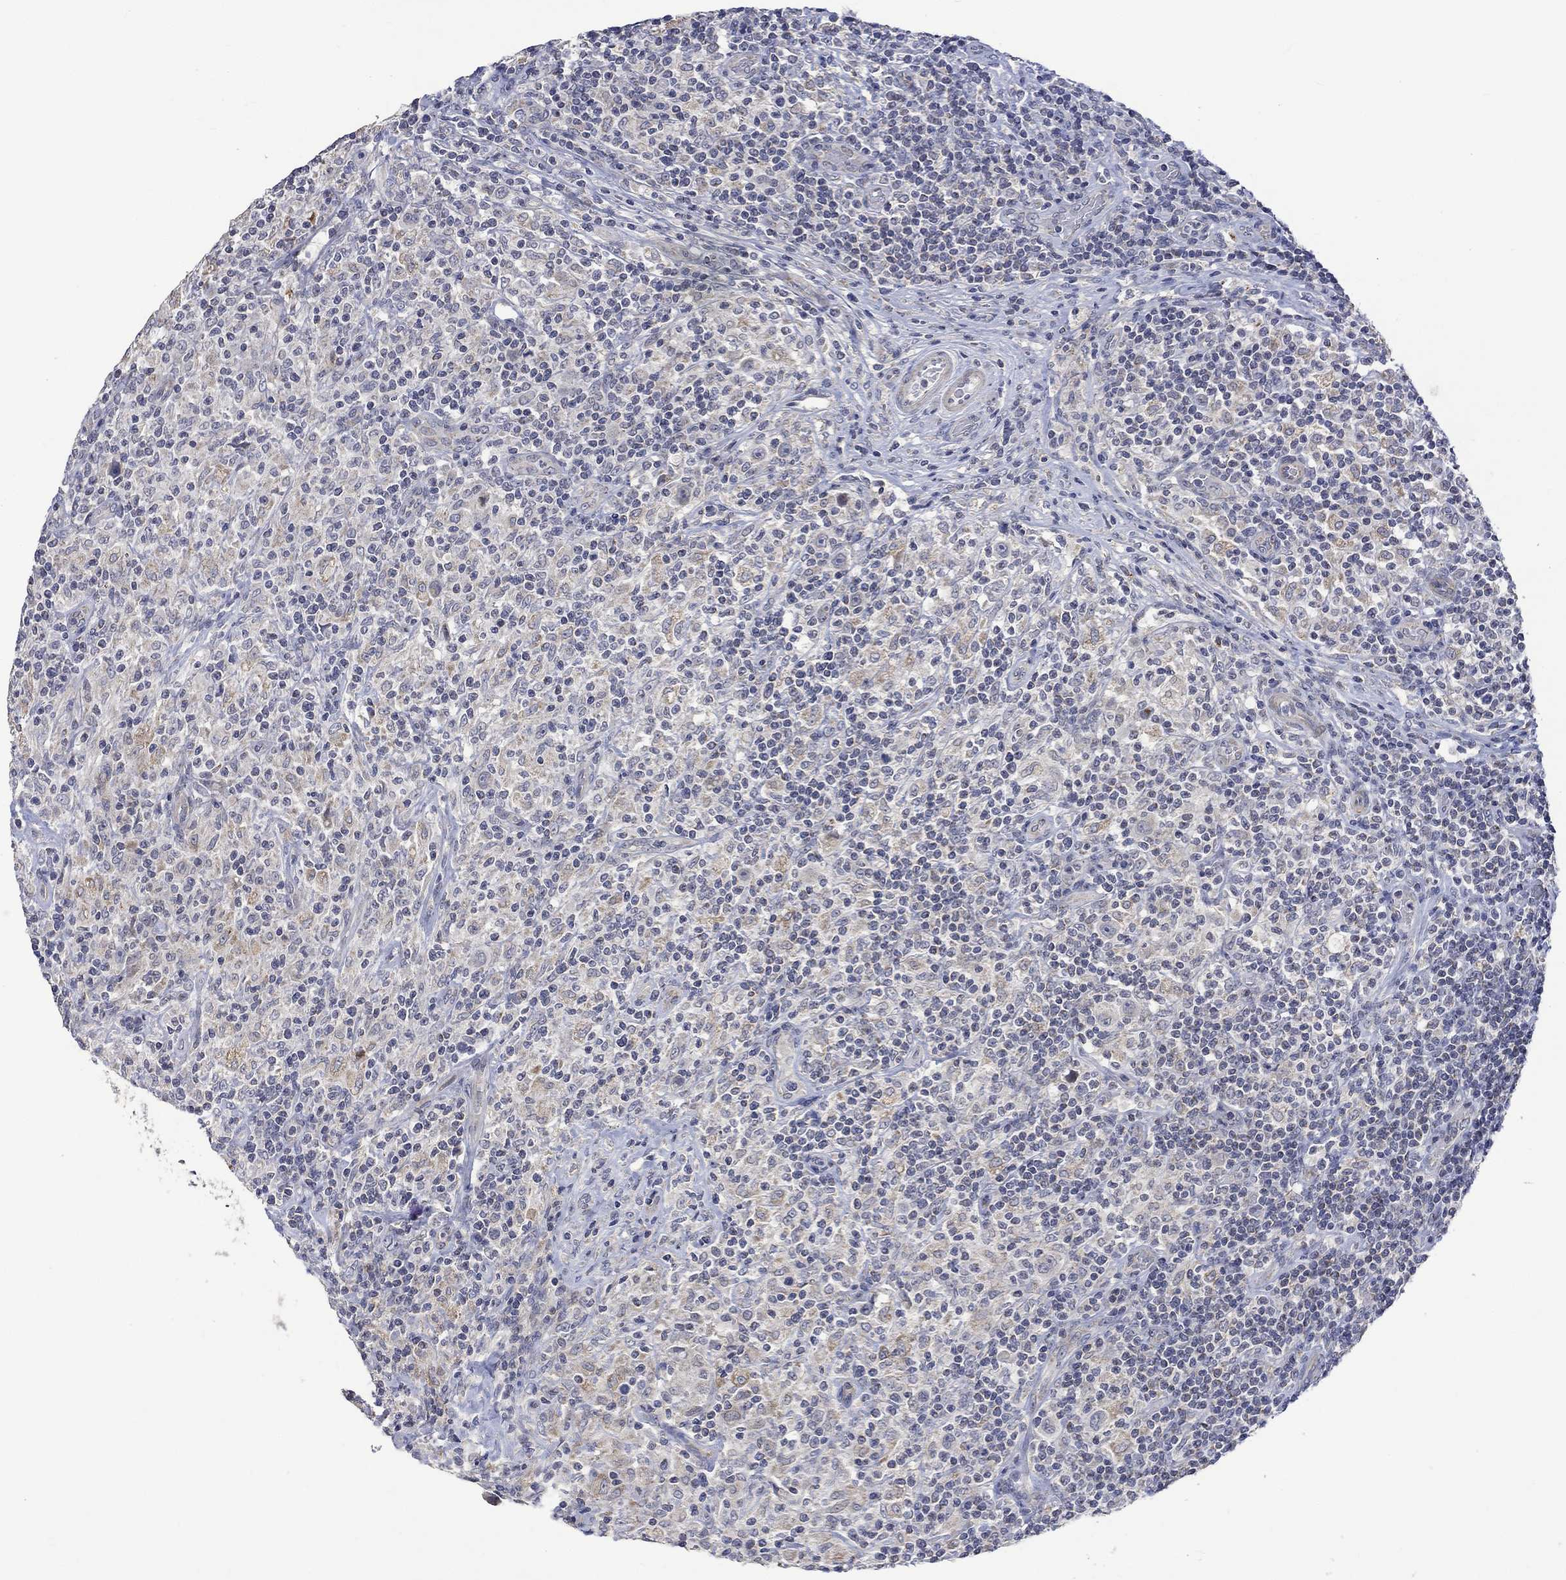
{"staining": {"intensity": "negative", "quantity": "none", "location": "none"}, "tissue": "lymphoma", "cell_type": "Tumor cells", "image_type": "cancer", "snomed": [{"axis": "morphology", "description": "Hodgkin's disease, NOS"}, {"axis": "topography", "description": "Lymph node"}], "caption": "High power microscopy image of an immunohistochemistry (IHC) micrograph of Hodgkin's disease, revealing no significant staining in tumor cells.", "gene": "SLC48A1", "patient": {"sex": "male", "age": 70}}